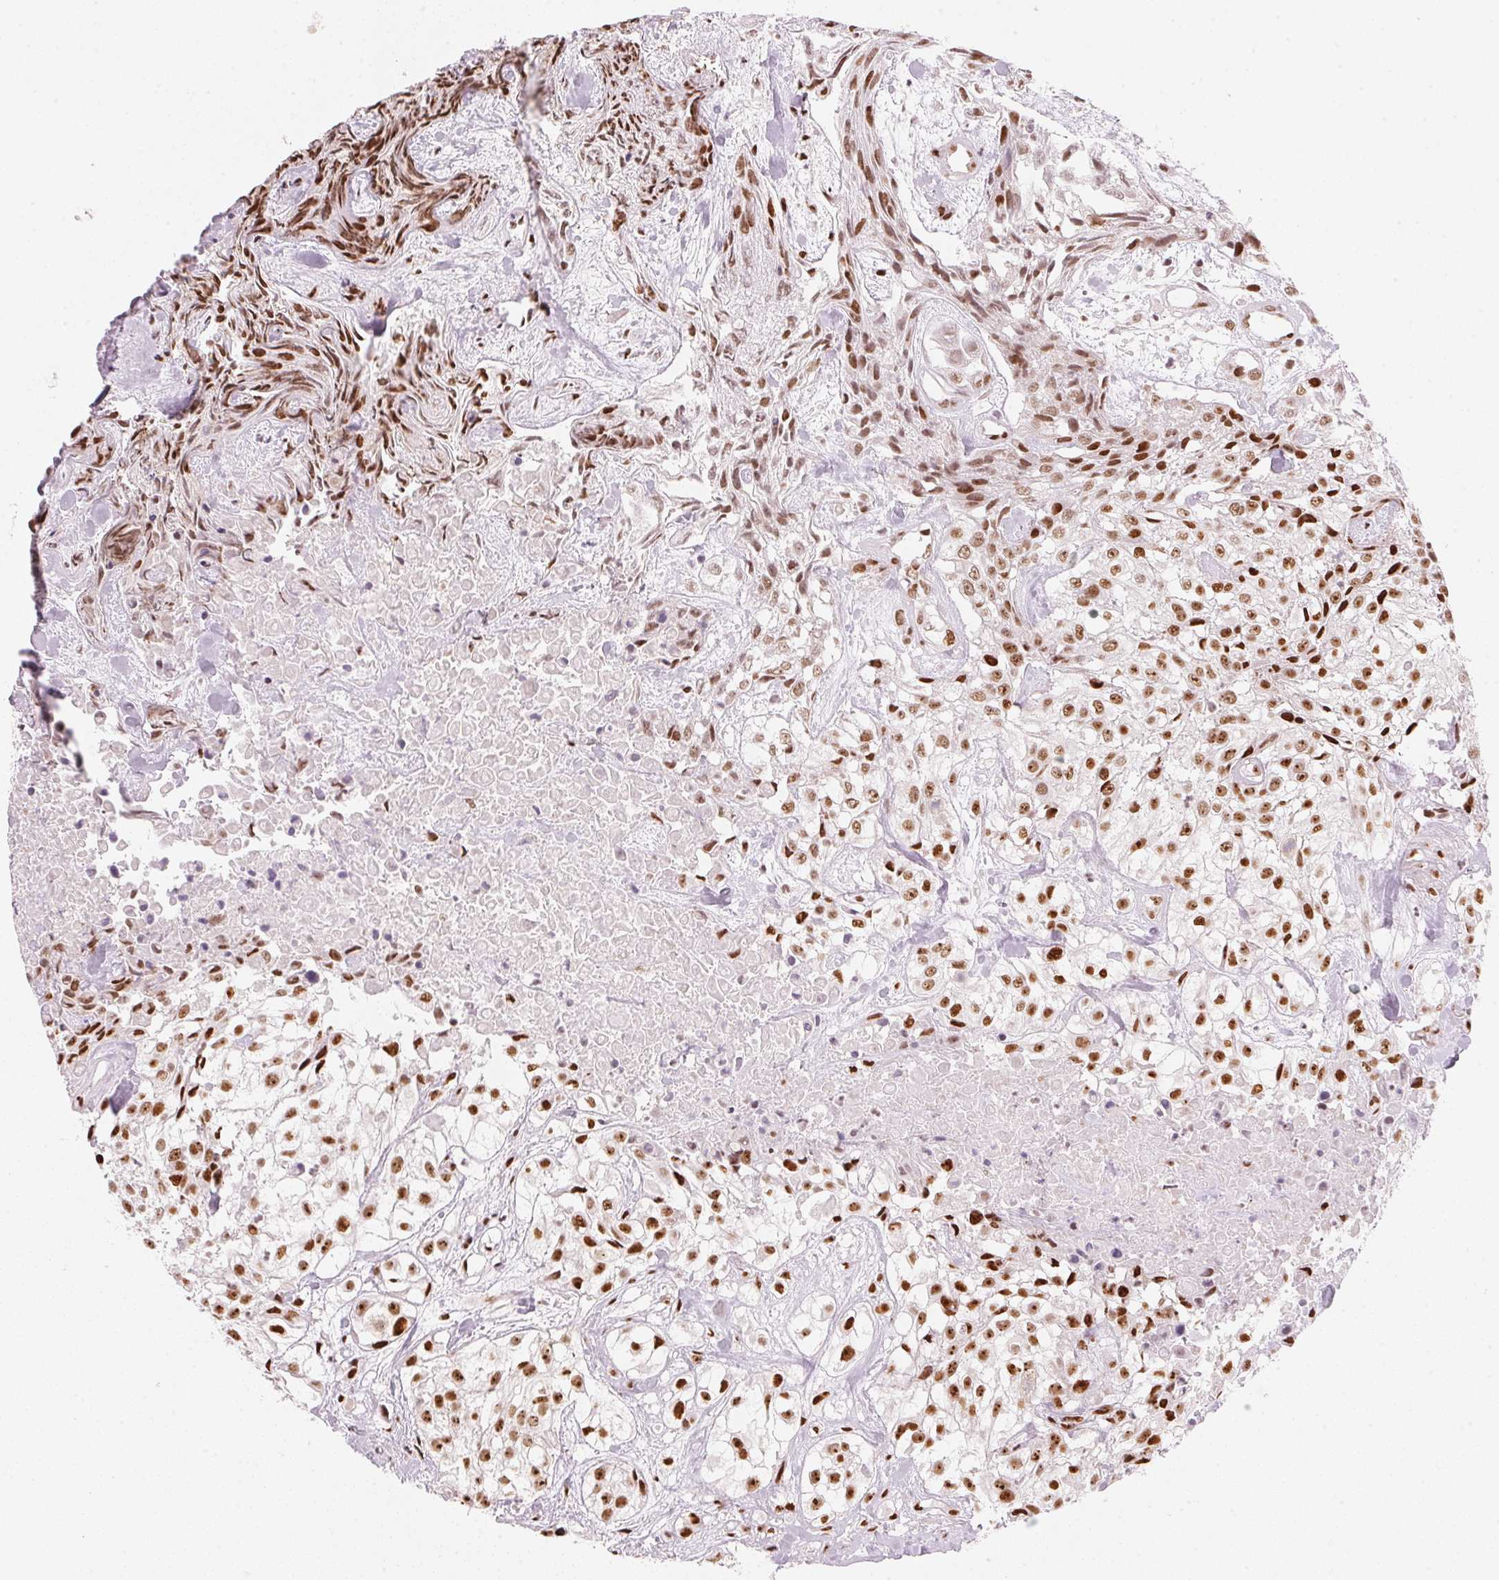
{"staining": {"intensity": "strong", "quantity": ">75%", "location": "nuclear"}, "tissue": "urothelial cancer", "cell_type": "Tumor cells", "image_type": "cancer", "snomed": [{"axis": "morphology", "description": "Urothelial carcinoma, High grade"}, {"axis": "topography", "description": "Urinary bladder"}], "caption": "This image reveals immunohistochemistry (IHC) staining of urothelial cancer, with high strong nuclear positivity in approximately >75% of tumor cells.", "gene": "NXF1", "patient": {"sex": "male", "age": 56}}